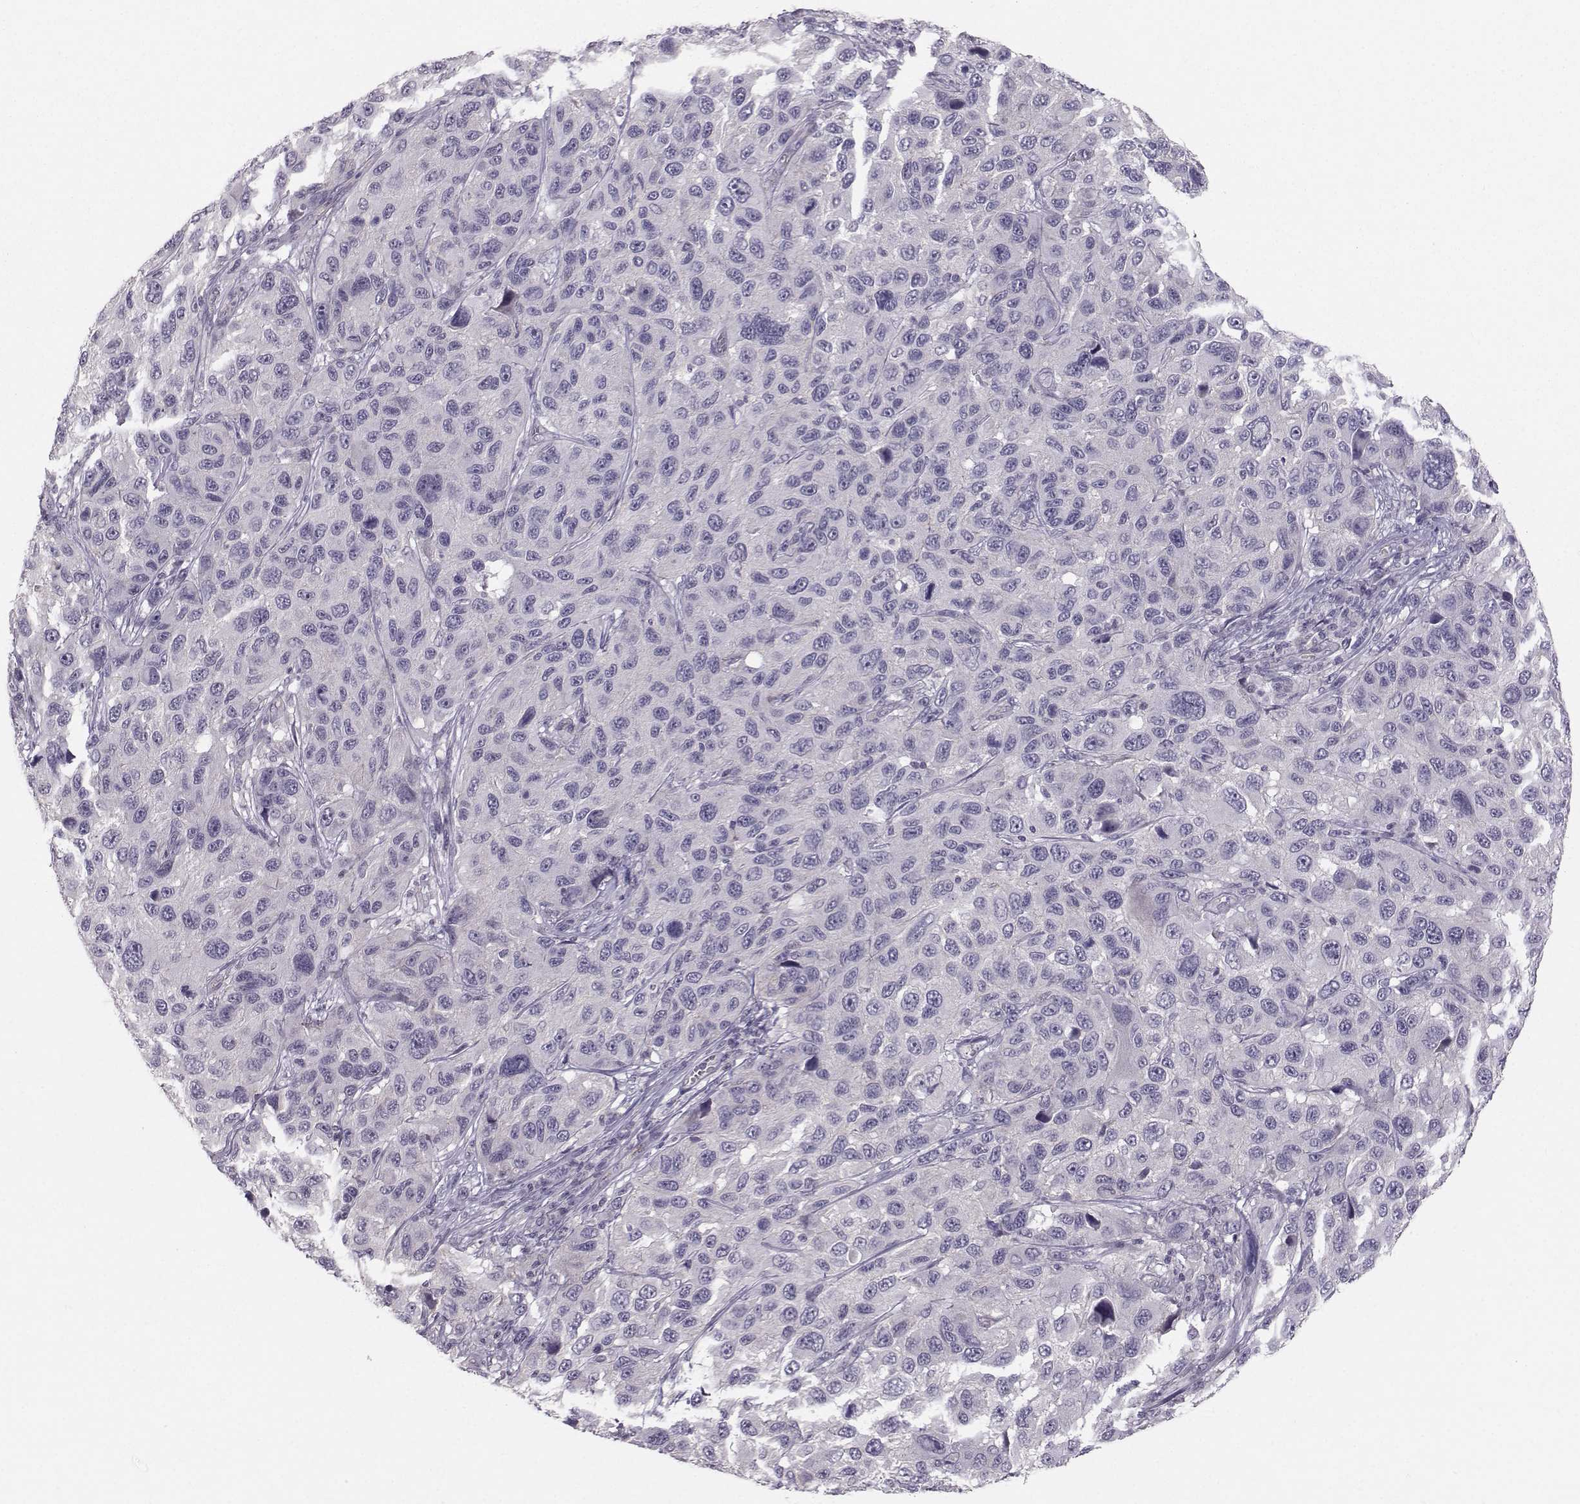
{"staining": {"intensity": "negative", "quantity": "none", "location": "none"}, "tissue": "melanoma", "cell_type": "Tumor cells", "image_type": "cancer", "snomed": [{"axis": "morphology", "description": "Malignant melanoma, NOS"}, {"axis": "topography", "description": "Skin"}], "caption": "The image displays no staining of tumor cells in malignant melanoma. (Immunohistochemistry (ihc), brightfield microscopy, high magnification).", "gene": "MAST1", "patient": {"sex": "male", "age": 53}}